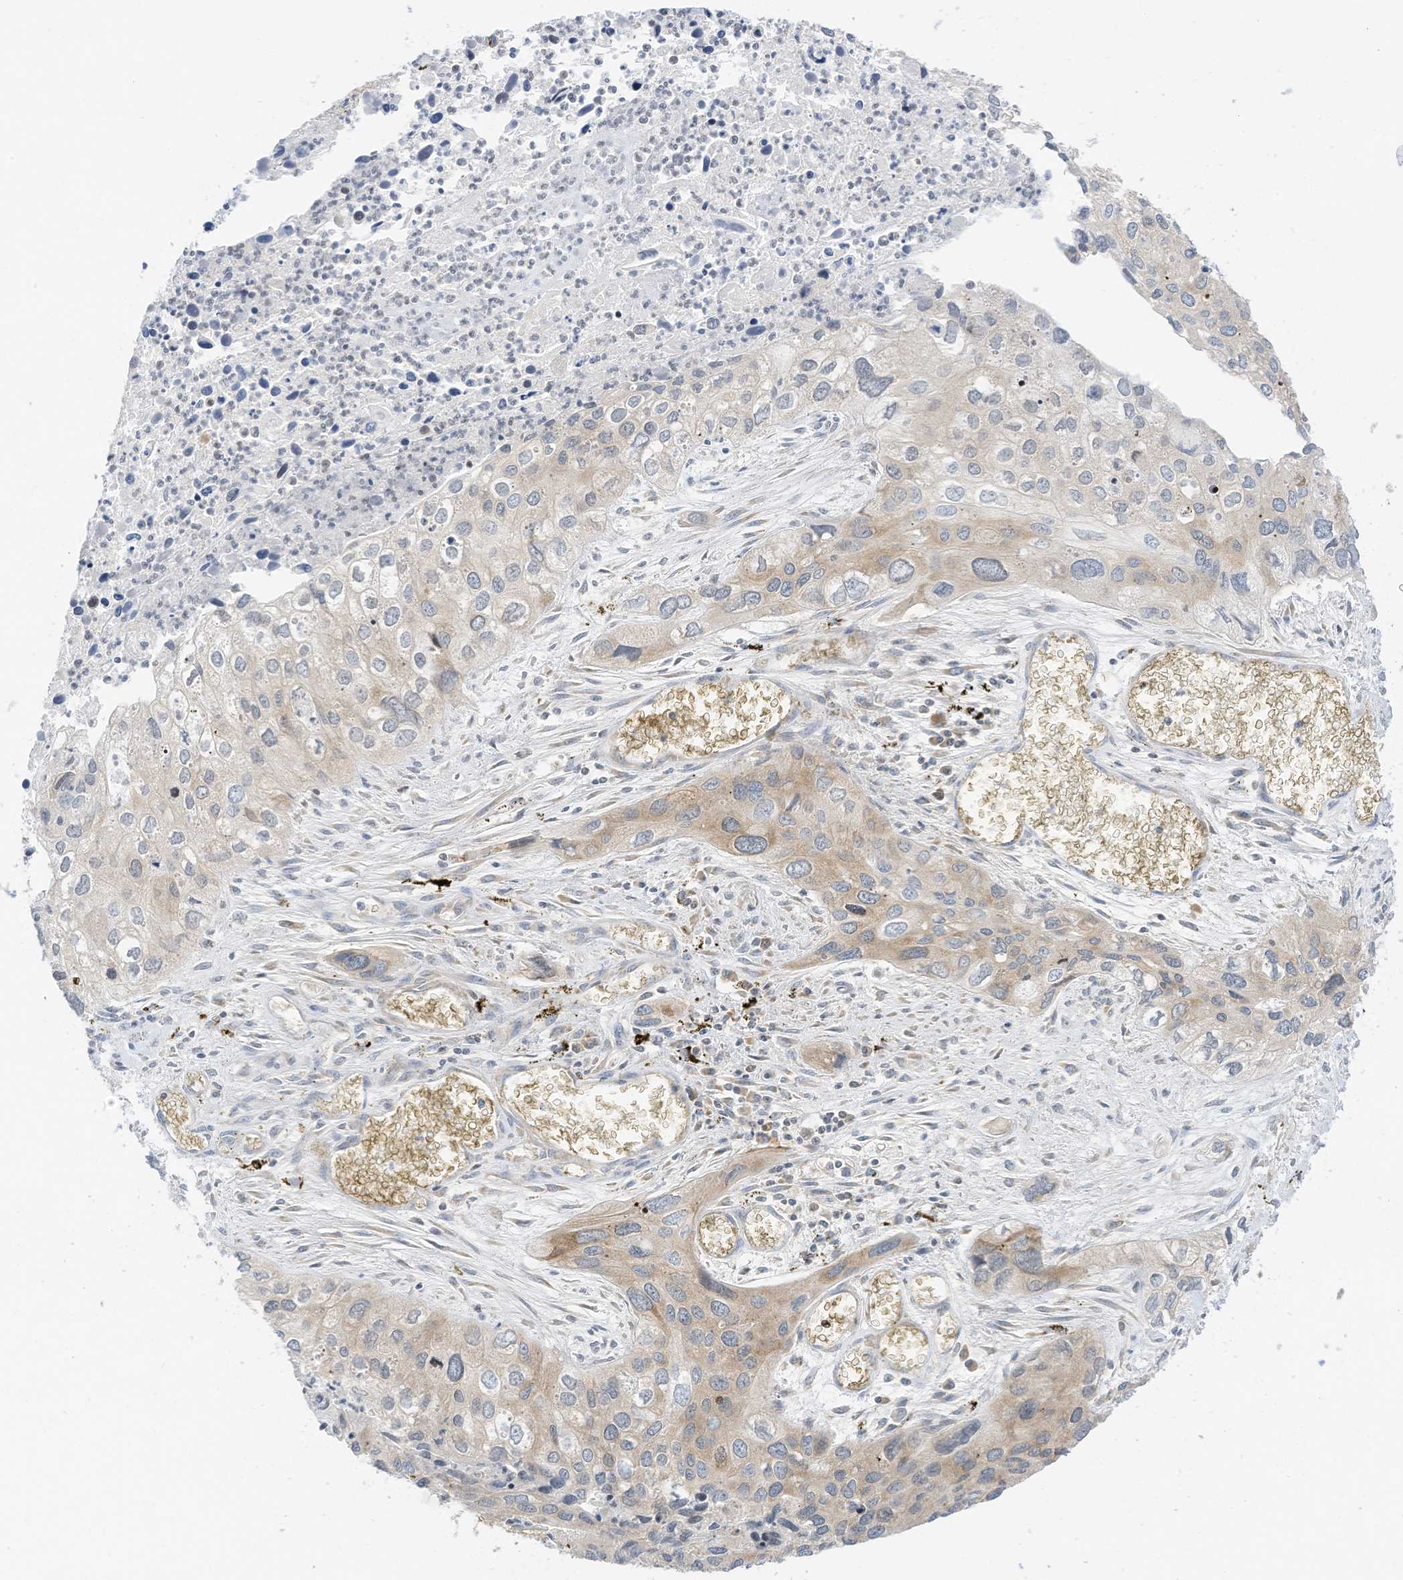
{"staining": {"intensity": "weak", "quantity": "<25%", "location": "cytoplasmic/membranous"}, "tissue": "cervical cancer", "cell_type": "Tumor cells", "image_type": "cancer", "snomed": [{"axis": "morphology", "description": "Squamous cell carcinoma, NOS"}, {"axis": "topography", "description": "Cervix"}], "caption": "Human cervical cancer (squamous cell carcinoma) stained for a protein using immunohistochemistry (IHC) reveals no expression in tumor cells.", "gene": "EDF1", "patient": {"sex": "female", "age": 55}}